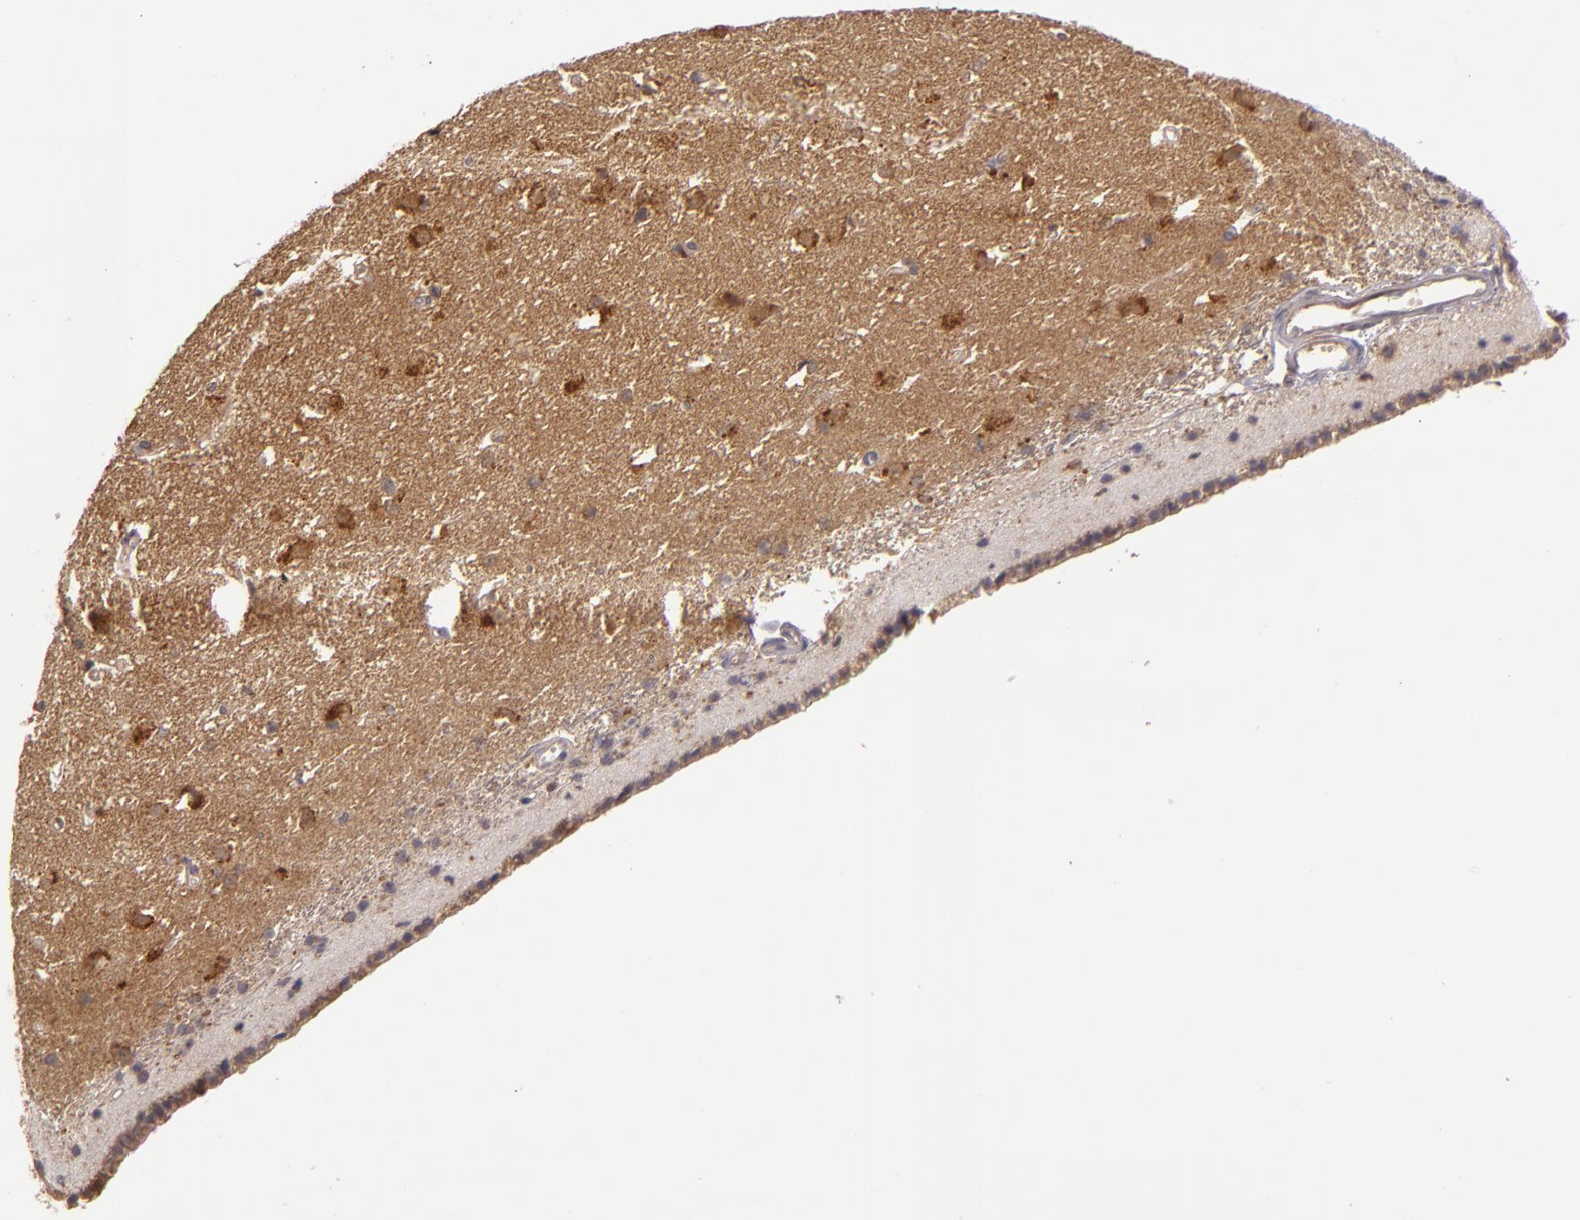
{"staining": {"intensity": "weak", "quantity": "25%-75%", "location": "cytoplasmic/membranous,nuclear"}, "tissue": "caudate", "cell_type": "Glial cells", "image_type": "normal", "snomed": [{"axis": "morphology", "description": "Normal tissue, NOS"}, {"axis": "topography", "description": "Lateral ventricle wall"}], "caption": "Human caudate stained for a protein (brown) reveals weak cytoplasmic/membranous,nuclear positive positivity in approximately 25%-75% of glial cells.", "gene": "FHIT", "patient": {"sex": "female", "age": 19}}